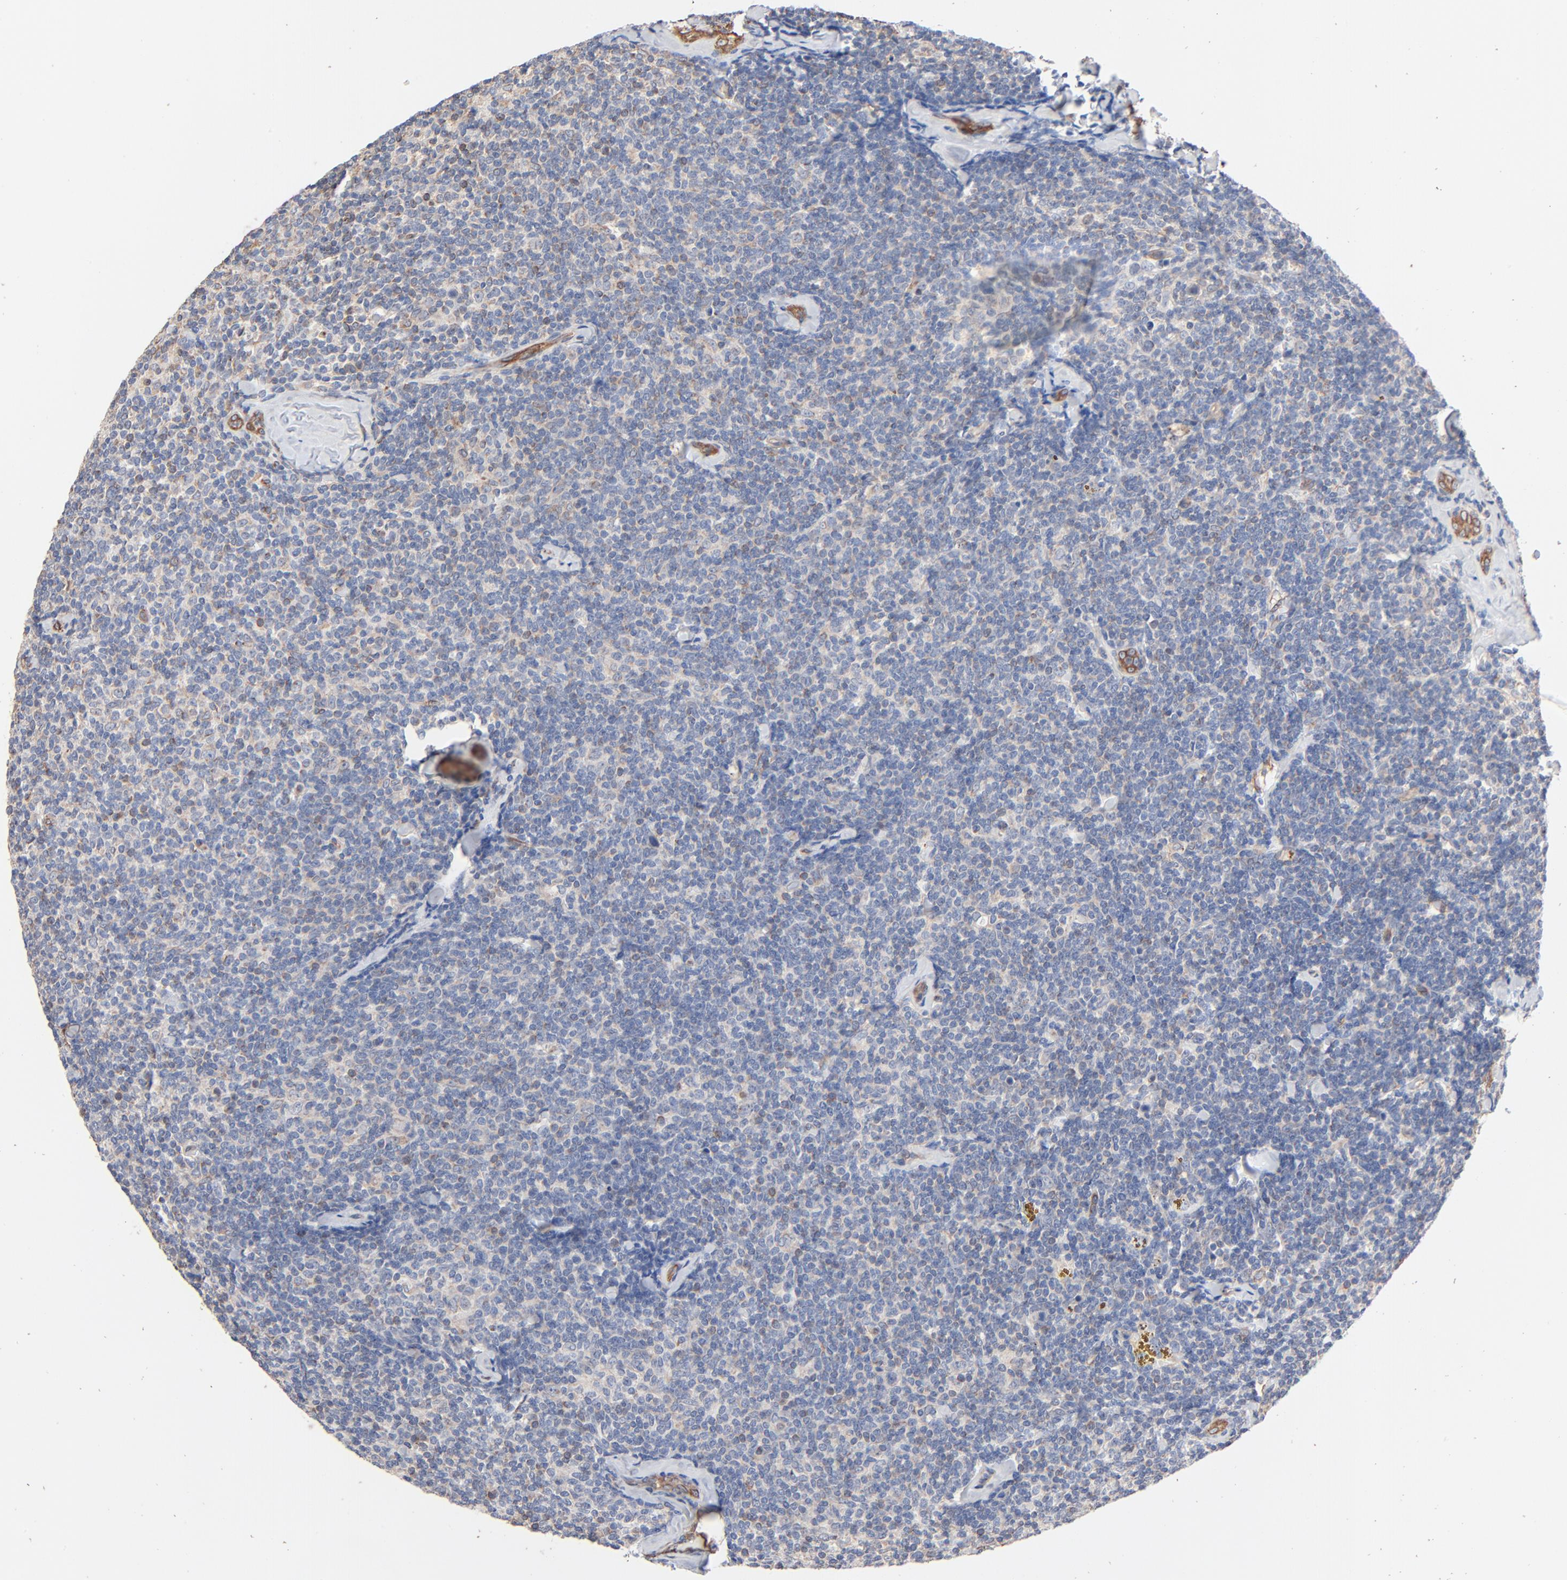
{"staining": {"intensity": "negative", "quantity": "none", "location": "none"}, "tissue": "lymphoma", "cell_type": "Tumor cells", "image_type": "cancer", "snomed": [{"axis": "morphology", "description": "Malignant lymphoma, non-Hodgkin's type, Low grade"}, {"axis": "topography", "description": "Lymph node"}], "caption": "Immunohistochemistry (IHC) of human malignant lymphoma, non-Hodgkin's type (low-grade) shows no staining in tumor cells.", "gene": "ABCD4", "patient": {"sex": "female", "age": 56}}